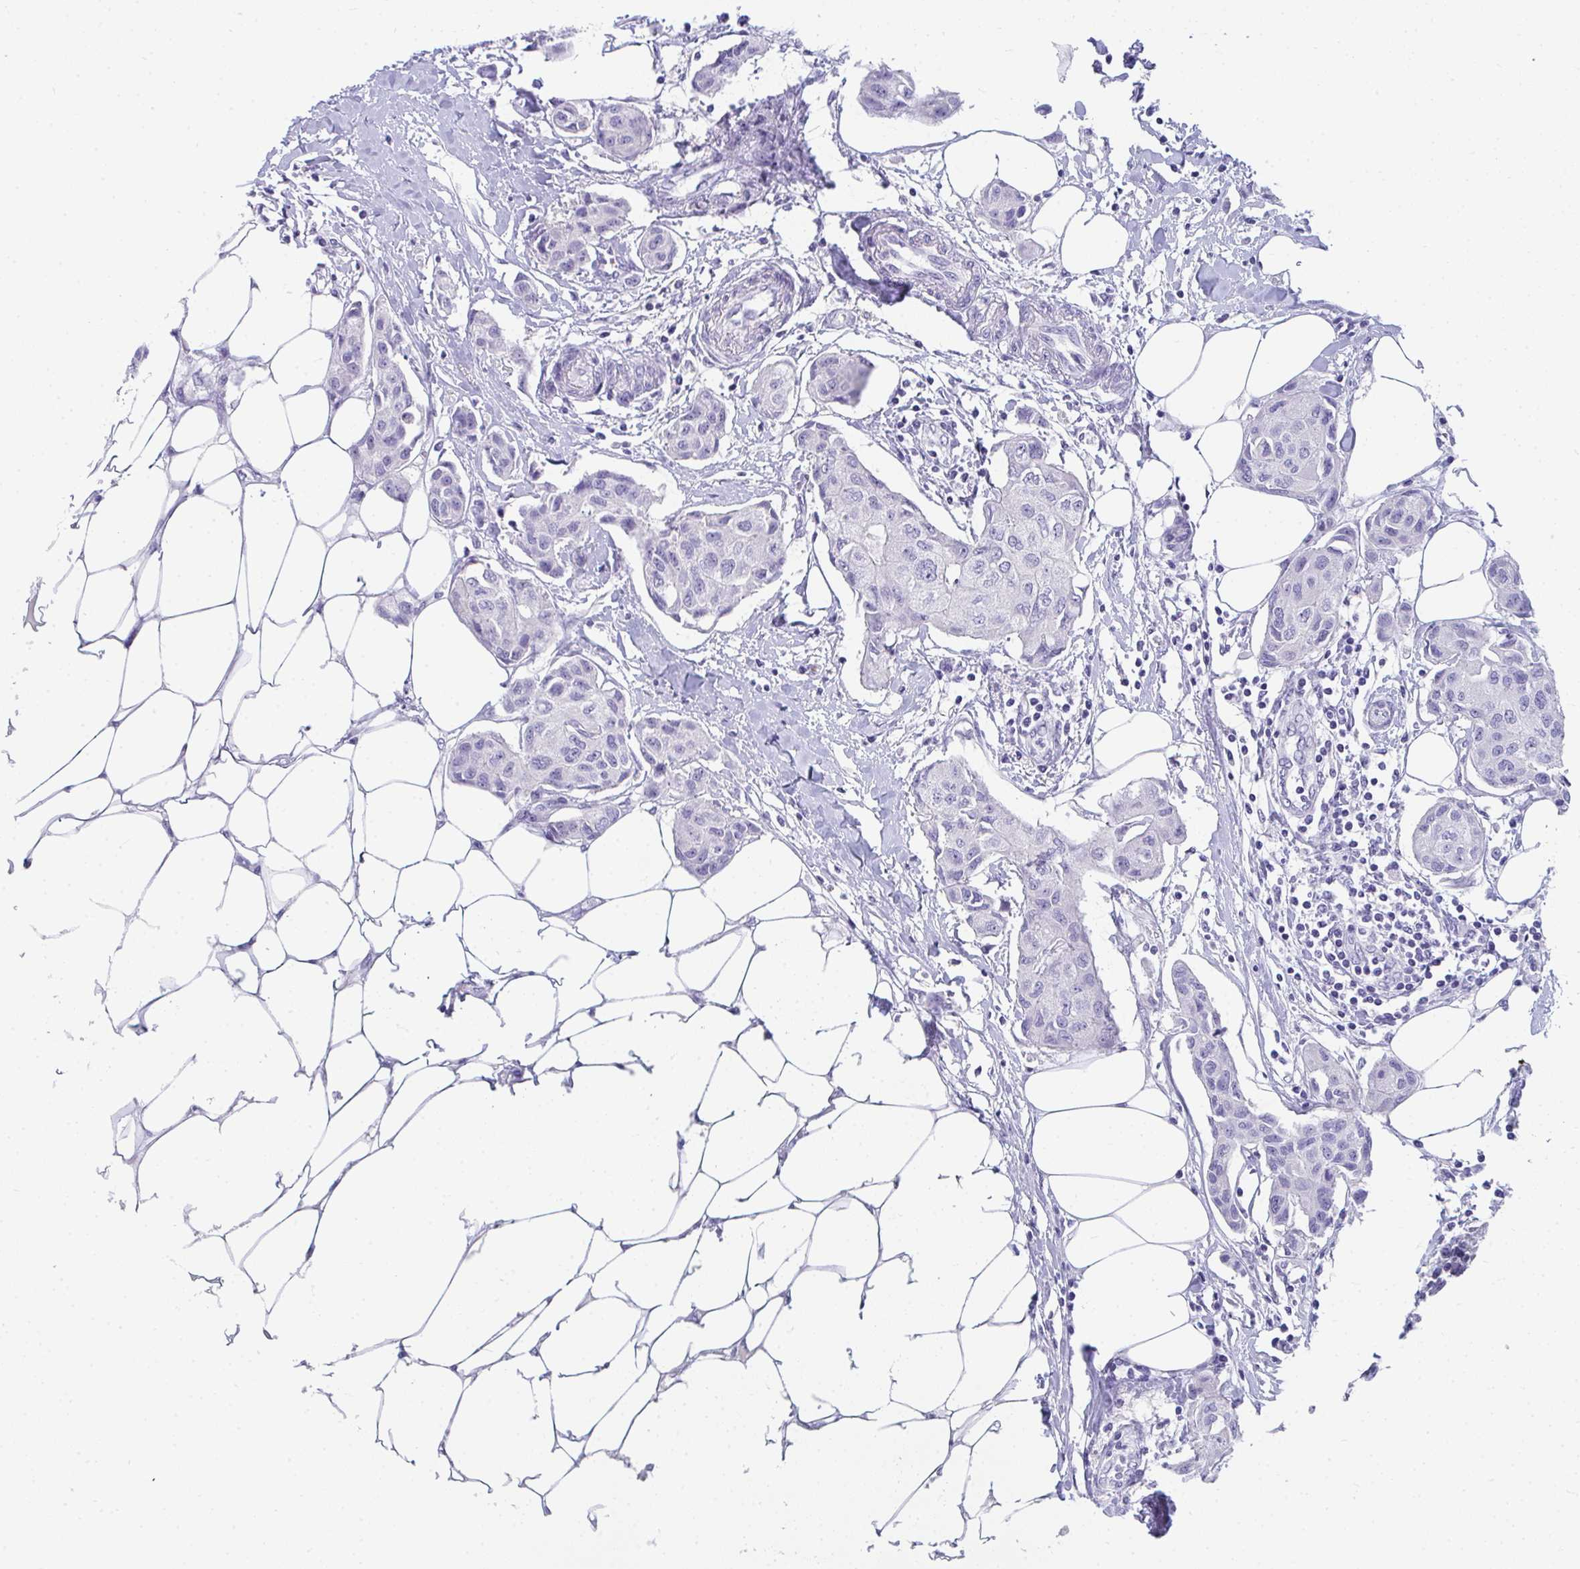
{"staining": {"intensity": "negative", "quantity": "none", "location": "none"}, "tissue": "breast cancer", "cell_type": "Tumor cells", "image_type": "cancer", "snomed": [{"axis": "morphology", "description": "Duct carcinoma"}, {"axis": "topography", "description": "Breast"}, {"axis": "topography", "description": "Lymph node"}], "caption": "Immunohistochemistry histopathology image of neoplastic tissue: breast infiltrating ductal carcinoma stained with DAB demonstrates no significant protein positivity in tumor cells. (Stains: DAB IHC with hematoxylin counter stain, Microscopy: brightfield microscopy at high magnification).", "gene": "TTC30B", "patient": {"sex": "female", "age": 80}}